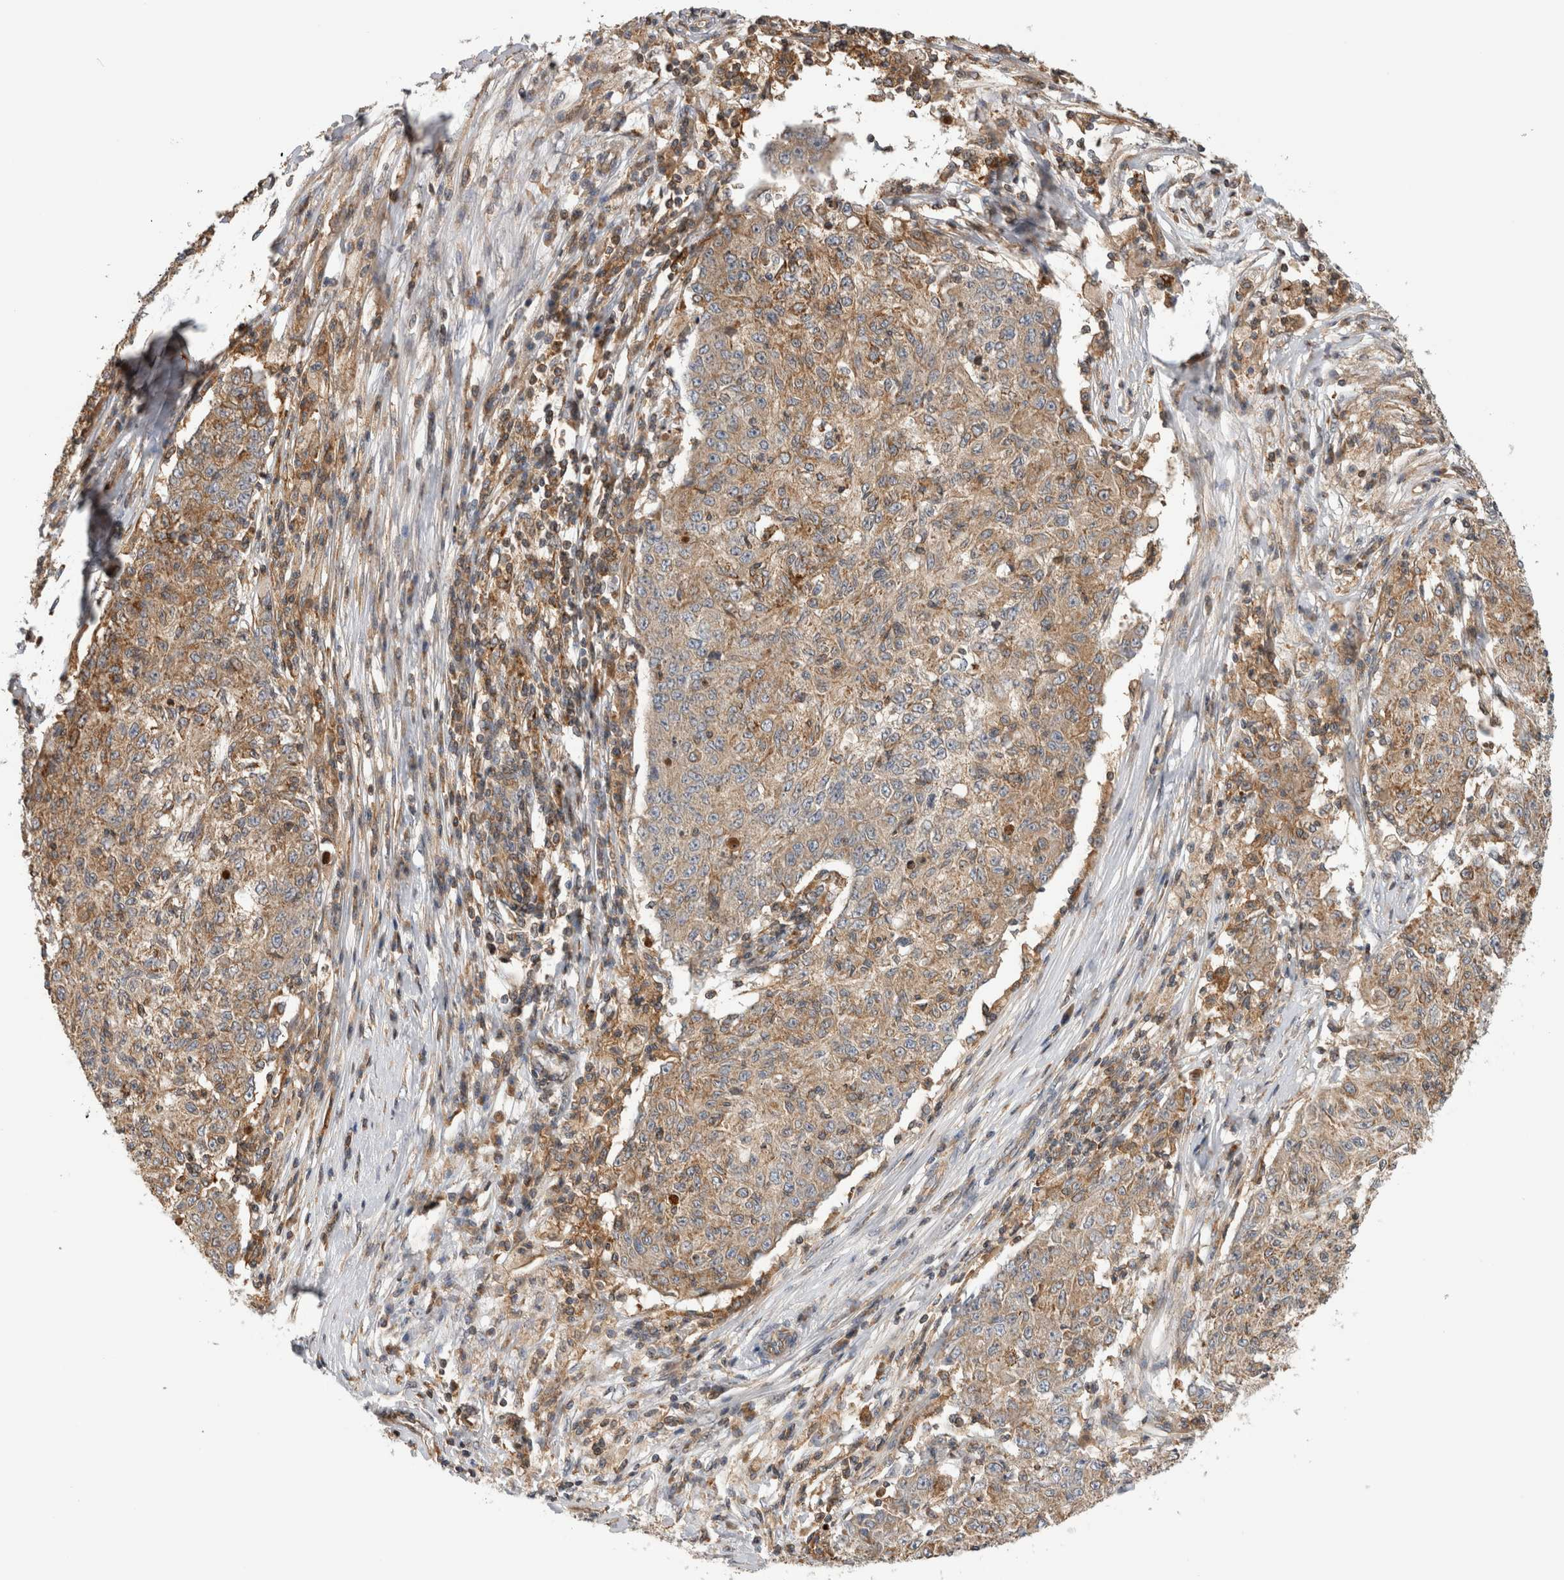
{"staining": {"intensity": "moderate", "quantity": ">75%", "location": "cytoplasmic/membranous"}, "tissue": "ovarian cancer", "cell_type": "Tumor cells", "image_type": "cancer", "snomed": [{"axis": "morphology", "description": "Carcinoma, endometroid"}, {"axis": "topography", "description": "Ovary"}], "caption": "A high-resolution micrograph shows immunohistochemistry staining of endometroid carcinoma (ovarian), which demonstrates moderate cytoplasmic/membranous staining in approximately >75% of tumor cells.", "gene": "GRIK2", "patient": {"sex": "female", "age": 42}}